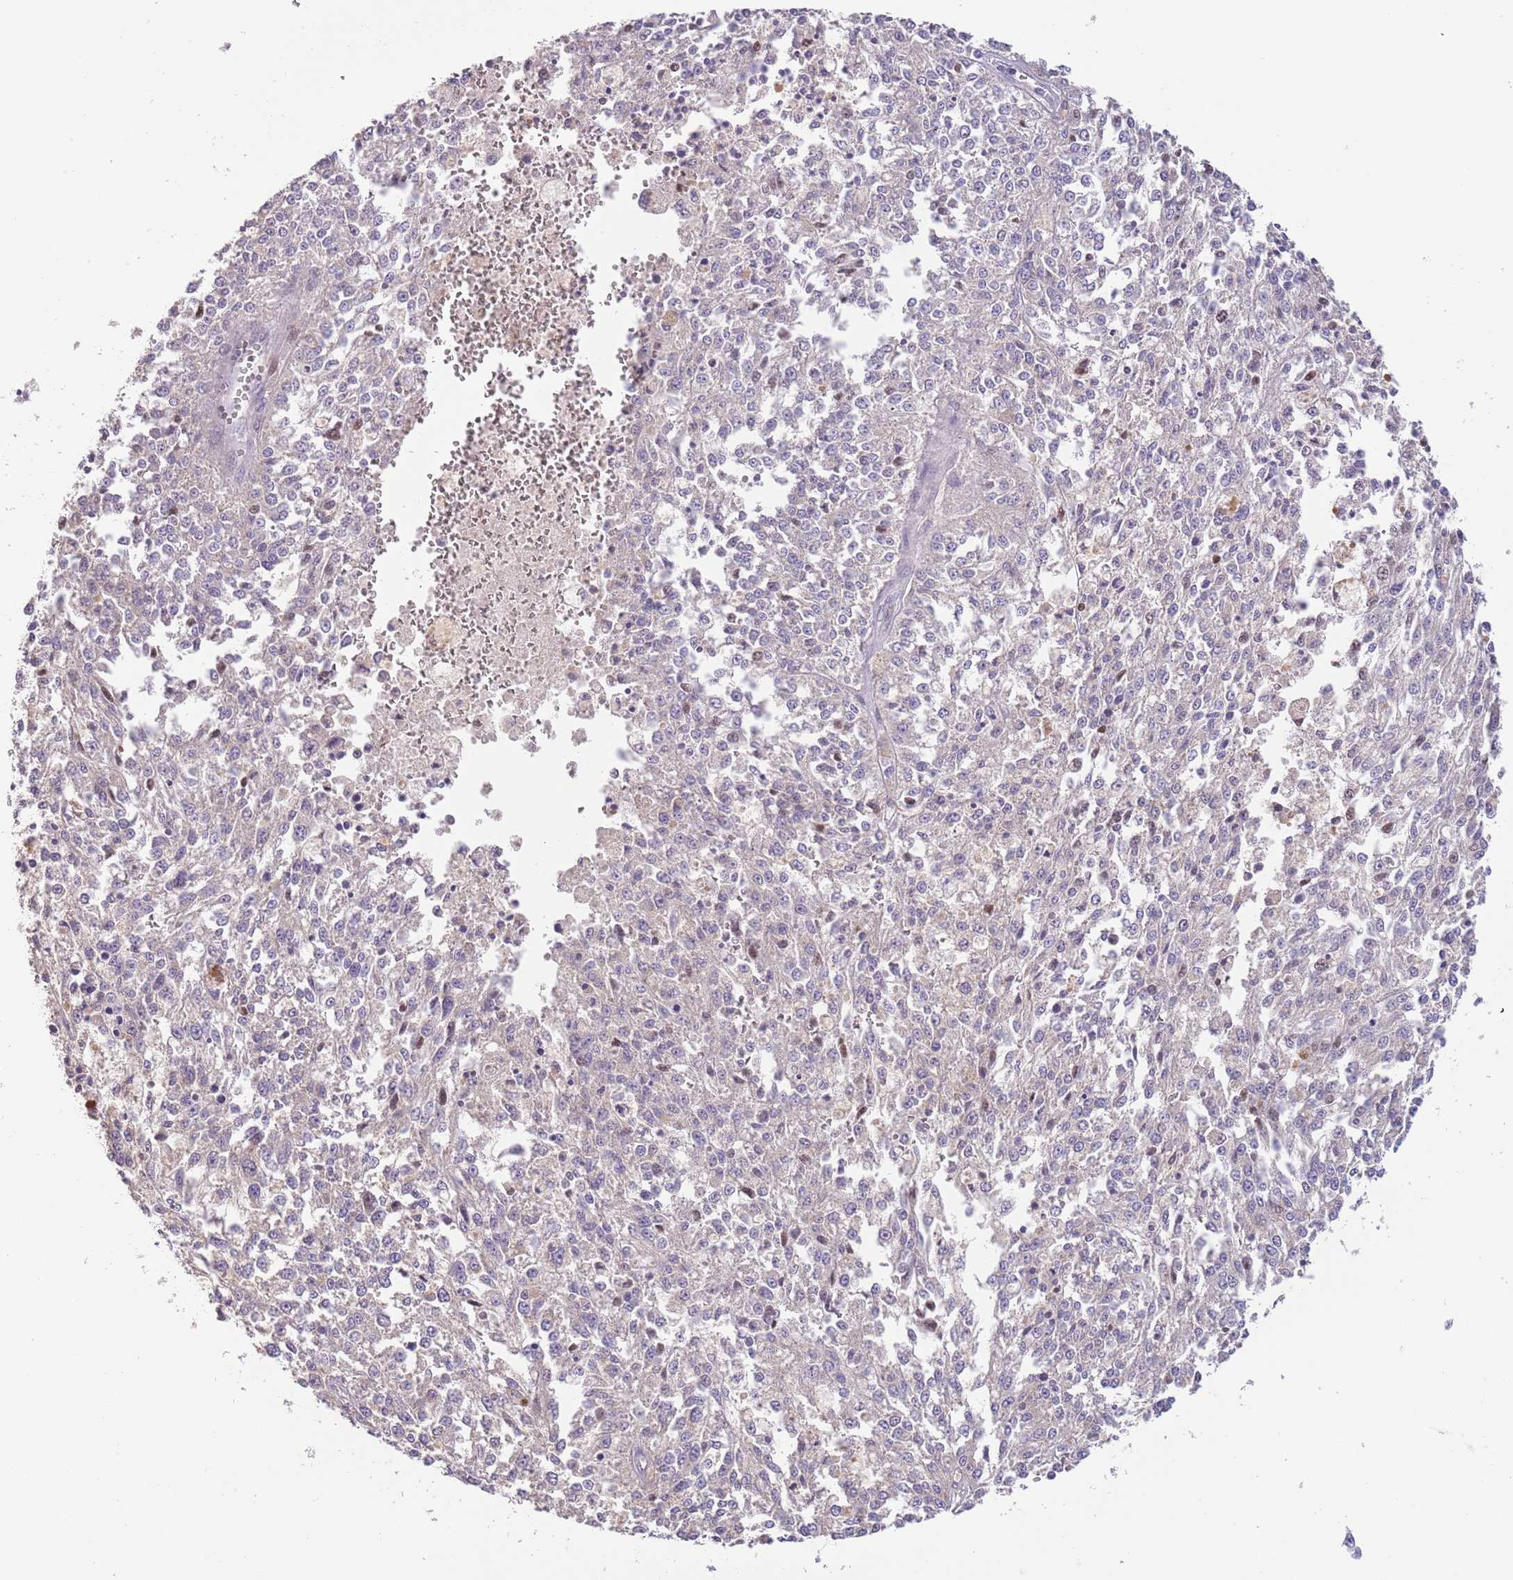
{"staining": {"intensity": "negative", "quantity": "none", "location": "none"}, "tissue": "melanoma", "cell_type": "Tumor cells", "image_type": "cancer", "snomed": [{"axis": "morphology", "description": "Malignant melanoma, NOS"}, {"axis": "topography", "description": "Skin"}], "caption": "Human malignant melanoma stained for a protein using immunohistochemistry (IHC) displays no staining in tumor cells.", "gene": "ZNF658", "patient": {"sex": "female", "age": 64}}